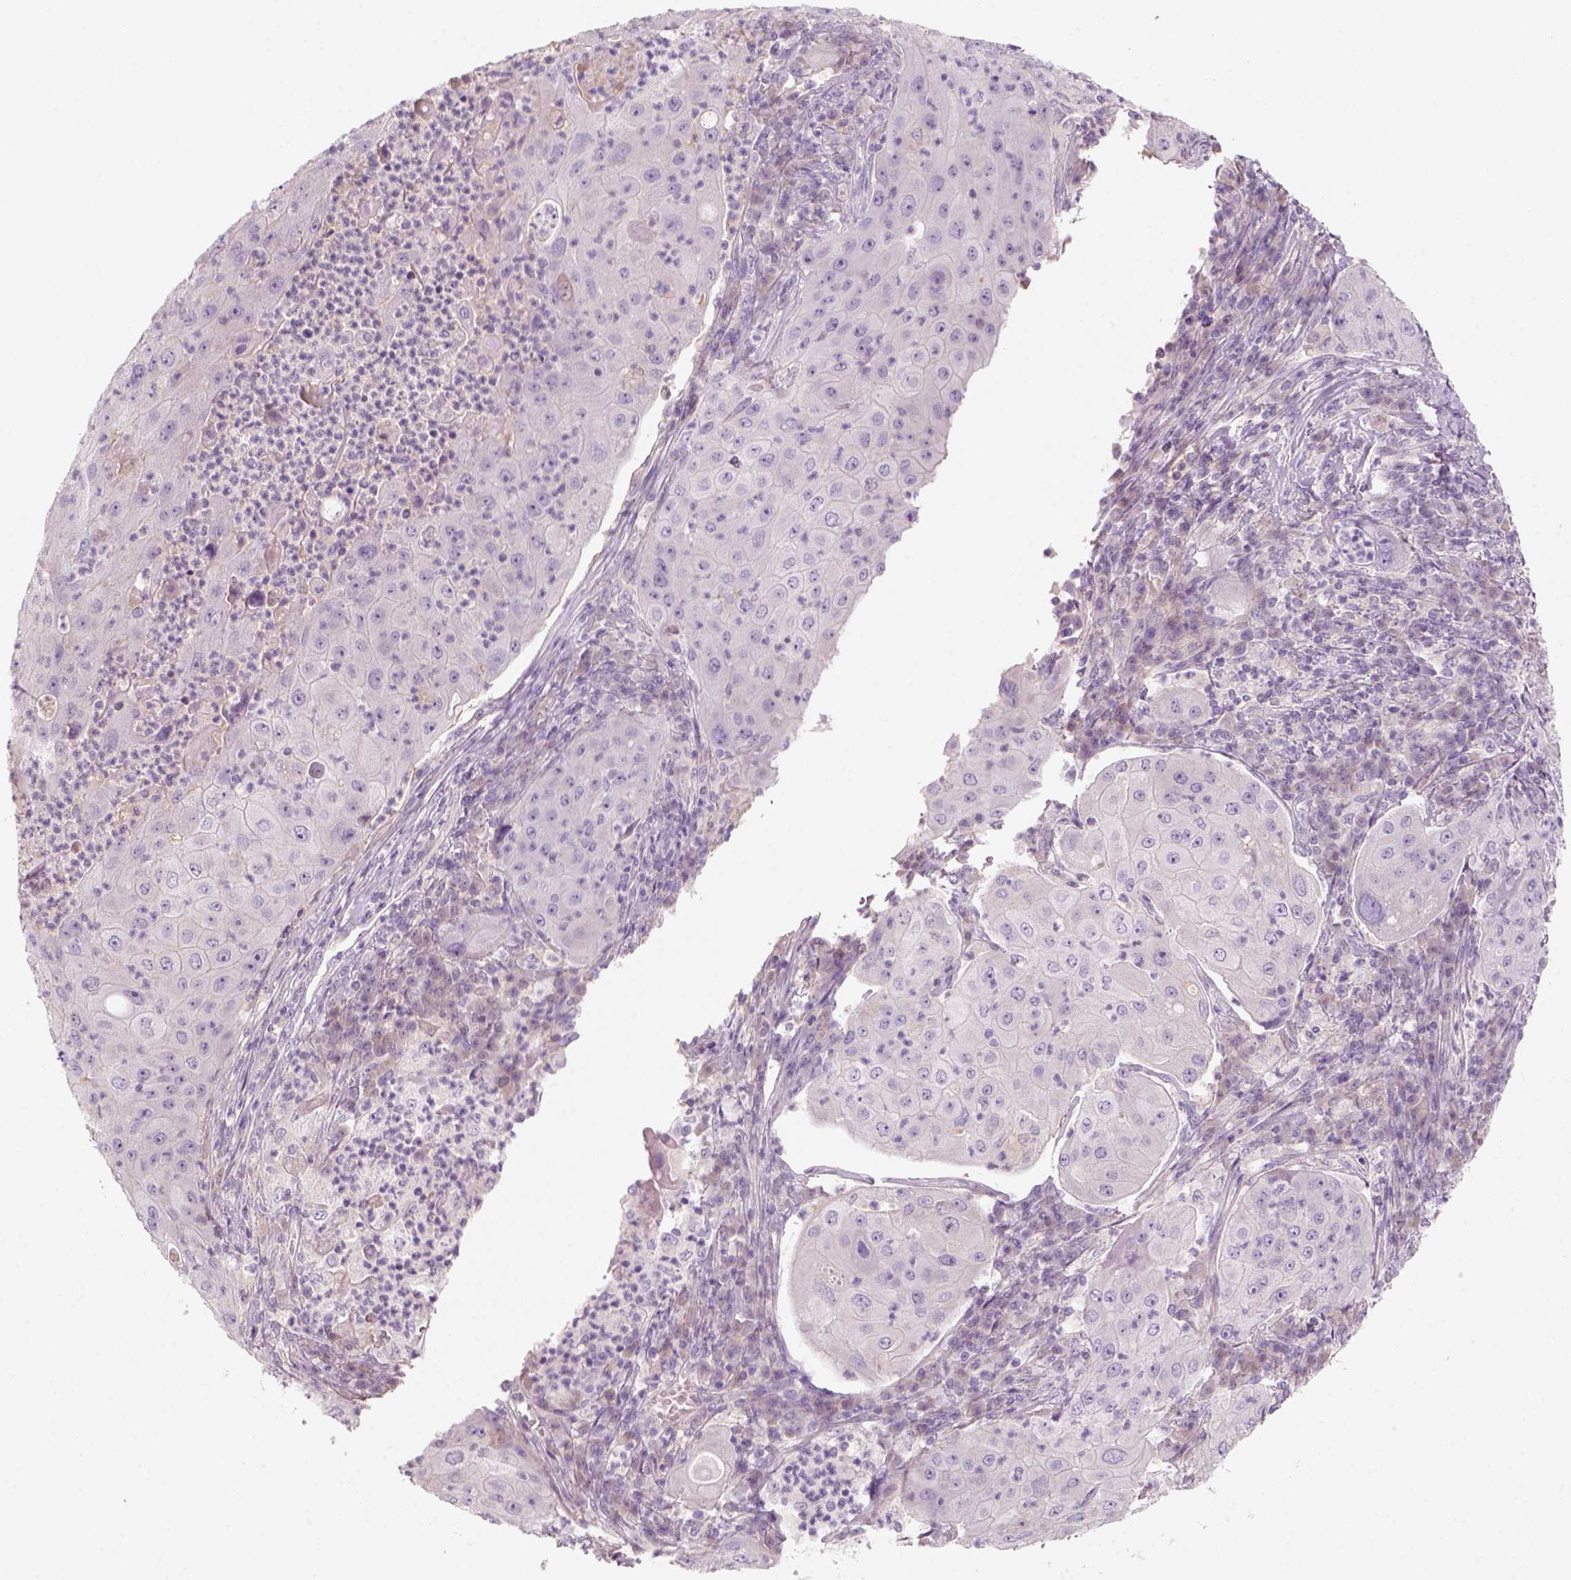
{"staining": {"intensity": "negative", "quantity": "none", "location": "none"}, "tissue": "lung cancer", "cell_type": "Tumor cells", "image_type": "cancer", "snomed": [{"axis": "morphology", "description": "Squamous cell carcinoma, NOS"}, {"axis": "topography", "description": "Lung"}], "caption": "The photomicrograph reveals no significant expression in tumor cells of lung cancer (squamous cell carcinoma). (IHC, brightfield microscopy, high magnification).", "gene": "KRT25", "patient": {"sex": "female", "age": 59}}